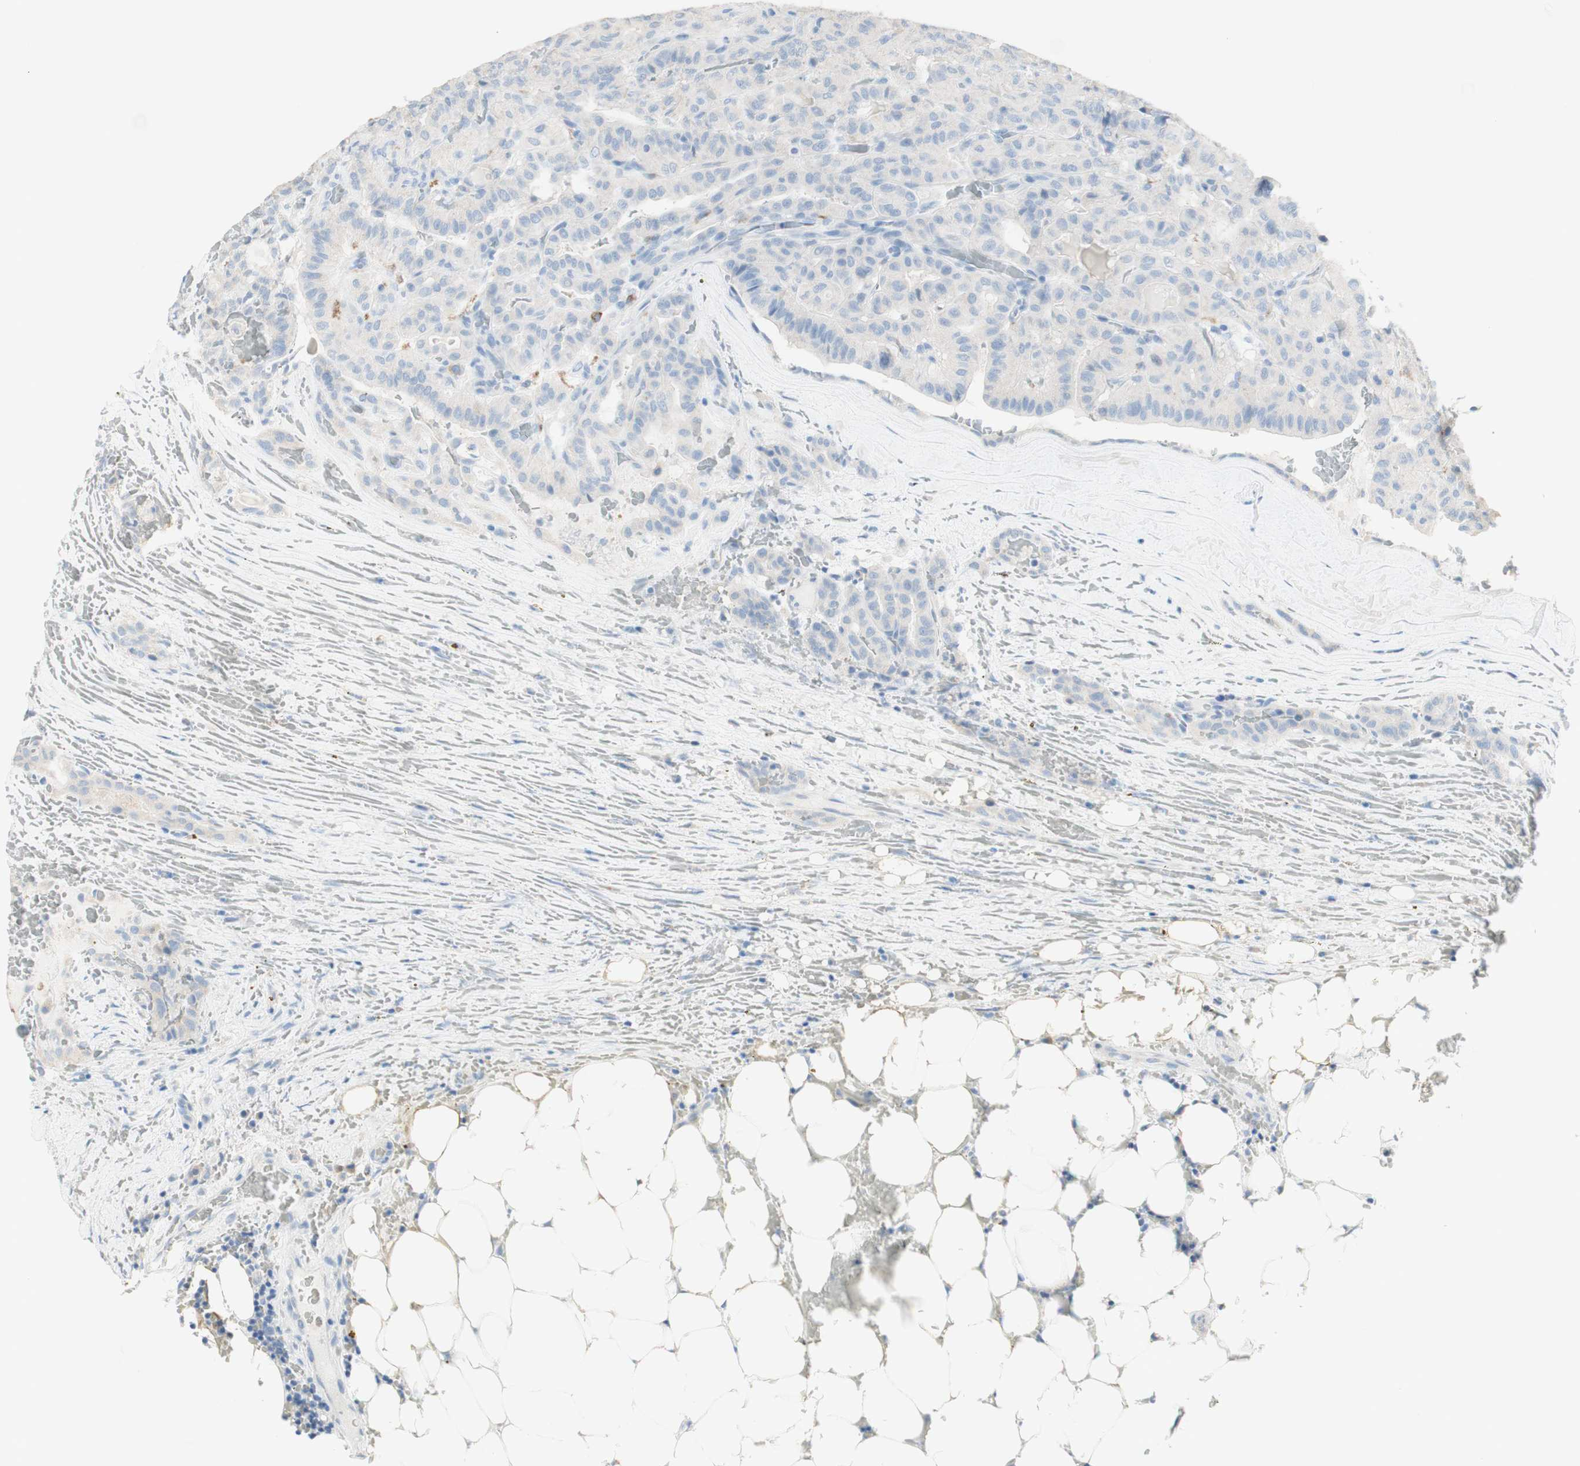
{"staining": {"intensity": "negative", "quantity": "none", "location": "none"}, "tissue": "head and neck cancer", "cell_type": "Tumor cells", "image_type": "cancer", "snomed": [{"axis": "morphology", "description": "Squamous cell carcinoma, NOS"}, {"axis": "topography", "description": "Oral tissue"}, {"axis": "topography", "description": "Head-Neck"}], "caption": "Human head and neck cancer stained for a protein using IHC displays no staining in tumor cells.", "gene": "ART3", "patient": {"sex": "female", "age": 50}}